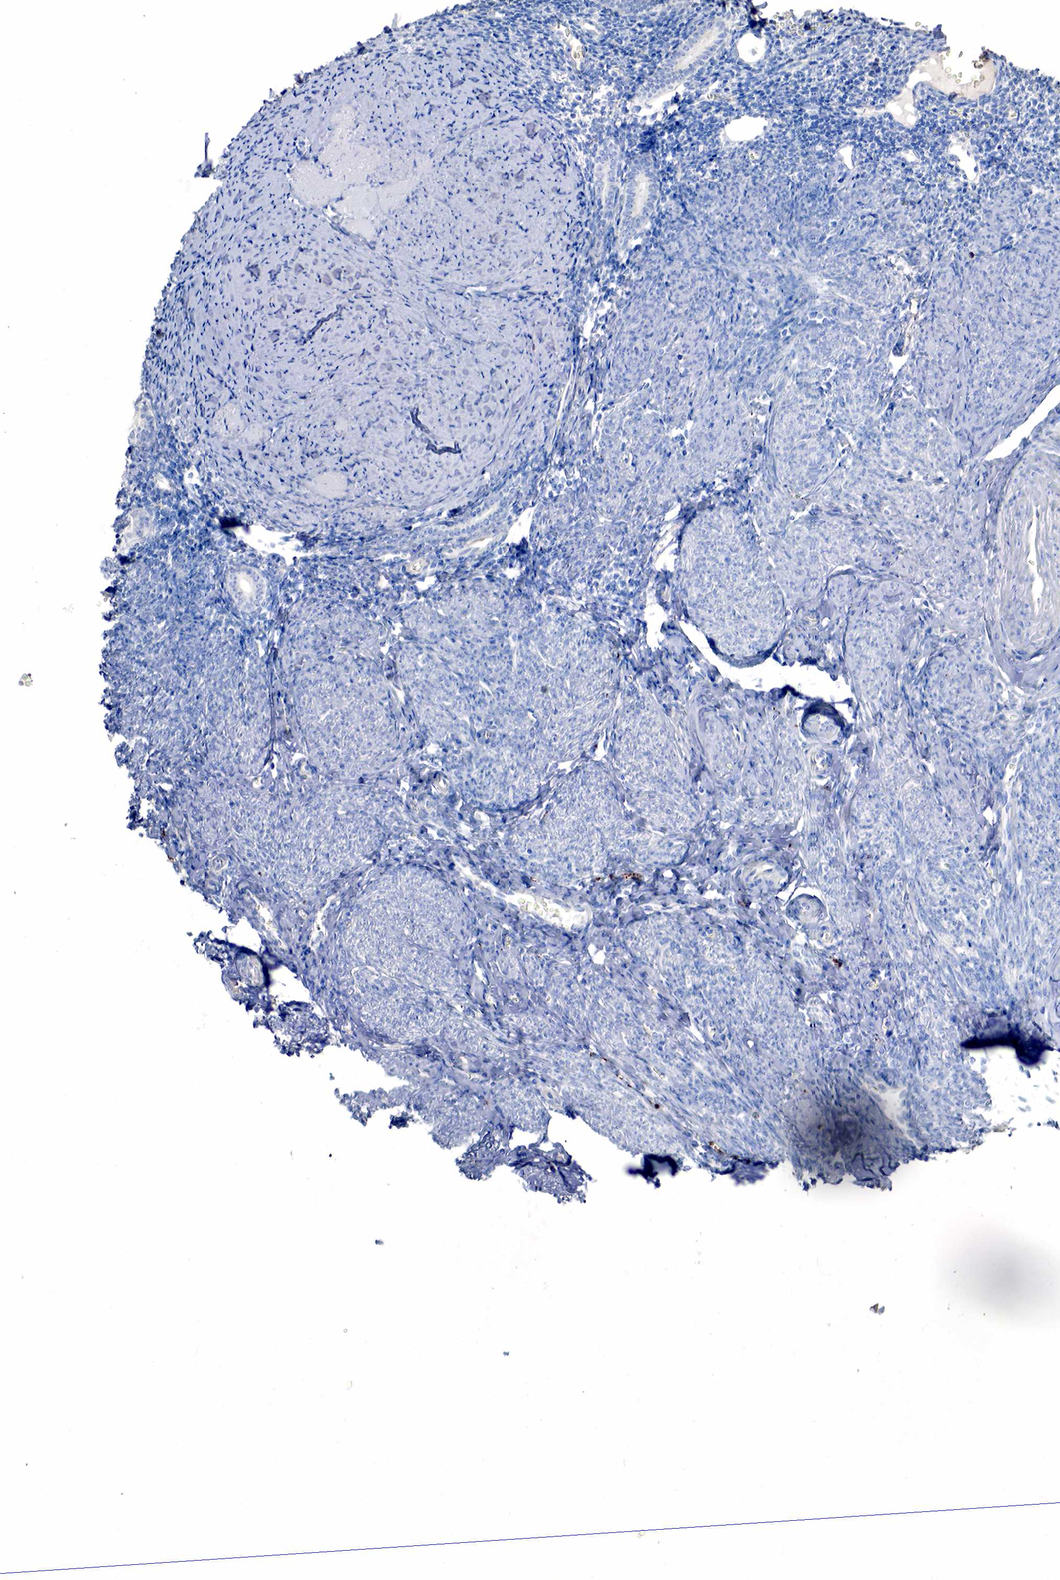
{"staining": {"intensity": "negative", "quantity": "none", "location": "none"}, "tissue": "endometrium", "cell_type": "Cells in endometrial stroma", "image_type": "normal", "snomed": [{"axis": "morphology", "description": "Normal tissue, NOS"}, {"axis": "morphology", "description": "Neoplasm, benign, NOS"}, {"axis": "topography", "description": "Uterus"}], "caption": "Immunohistochemistry histopathology image of benign human endometrium stained for a protein (brown), which shows no staining in cells in endometrial stroma.", "gene": "SYP", "patient": {"sex": "female", "age": 55}}